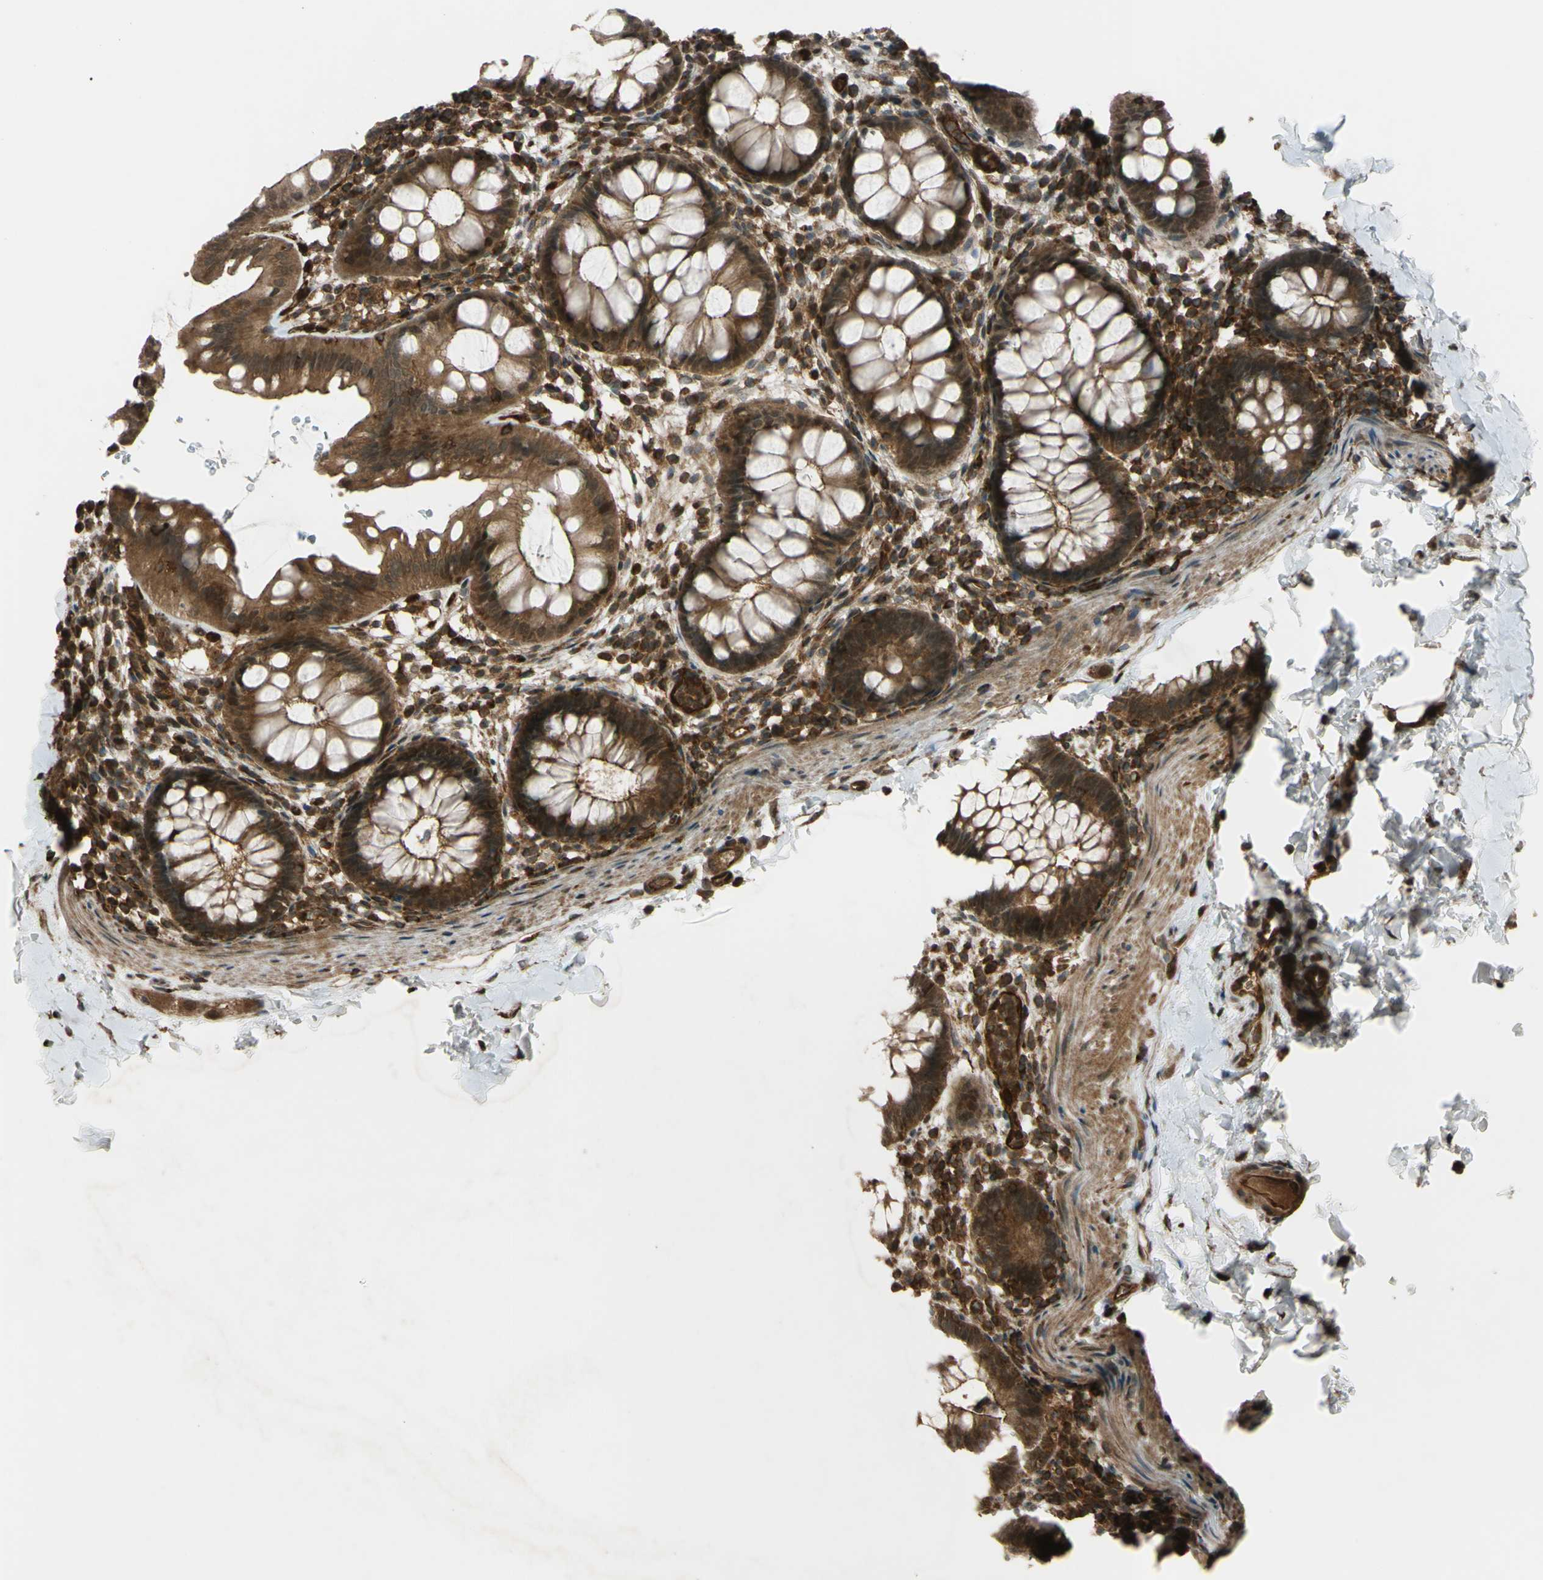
{"staining": {"intensity": "moderate", "quantity": ">75%", "location": "cytoplasmic/membranous,nuclear"}, "tissue": "rectum", "cell_type": "Glandular cells", "image_type": "normal", "snomed": [{"axis": "morphology", "description": "Normal tissue, NOS"}, {"axis": "topography", "description": "Rectum"}], "caption": "Immunohistochemistry staining of benign rectum, which shows medium levels of moderate cytoplasmic/membranous,nuclear staining in about >75% of glandular cells indicating moderate cytoplasmic/membranous,nuclear protein expression. The staining was performed using DAB (3,3'-diaminobenzidine) (brown) for protein detection and nuclei were counterstained in hematoxylin (blue).", "gene": "FLII", "patient": {"sex": "female", "age": 24}}